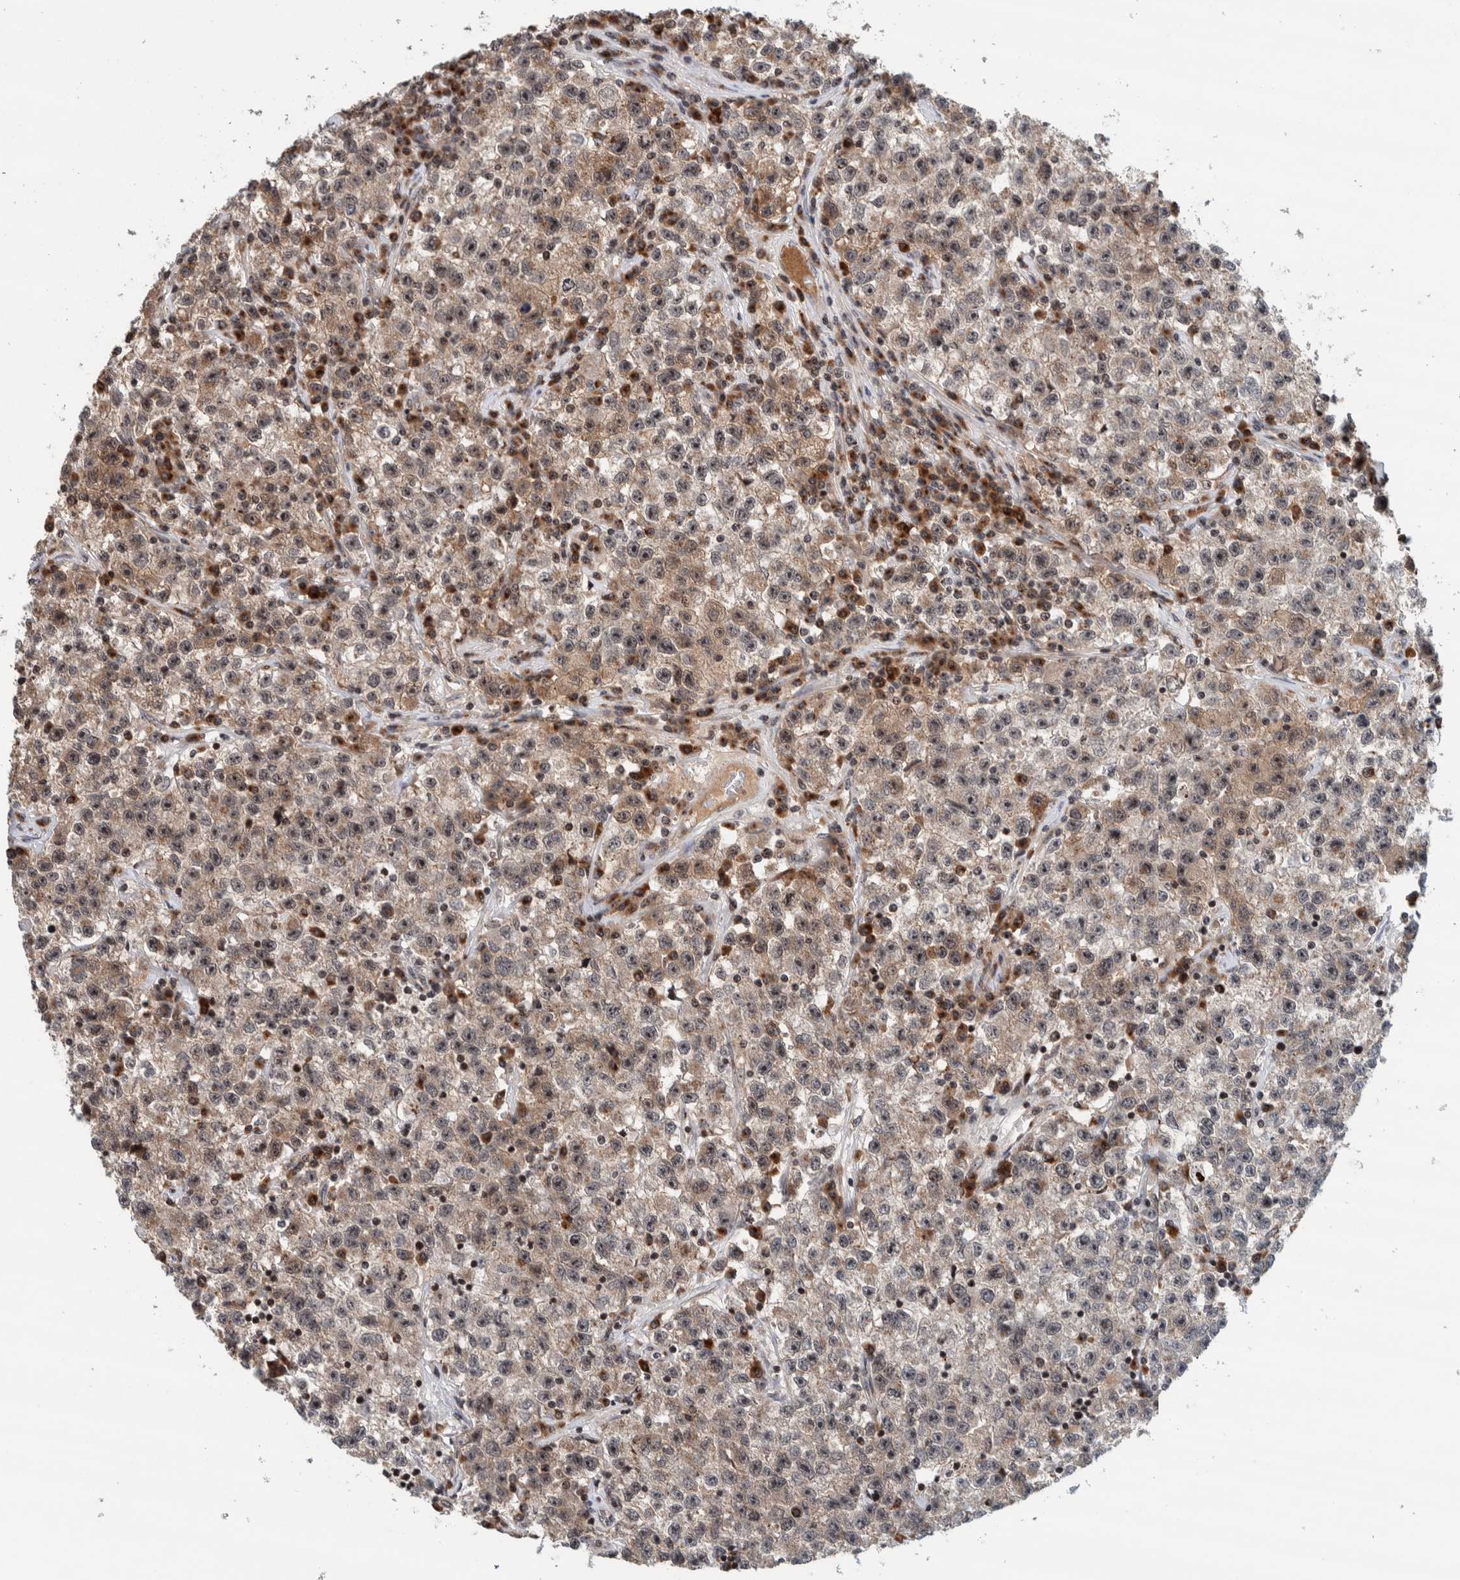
{"staining": {"intensity": "weak", "quantity": ">75%", "location": "cytoplasmic/membranous"}, "tissue": "testis cancer", "cell_type": "Tumor cells", "image_type": "cancer", "snomed": [{"axis": "morphology", "description": "Seminoma, NOS"}, {"axis": "topography", "description": "Testis"}], "caption": "About >75% of tumor cells in human seminoma (testis) demonstrate weak cytoplasmic/membranous protein positivity as visualized by brown immunohistochemical staining.", "gene": "CCDC182", "patient": {"sex": "male", "age": 22}}